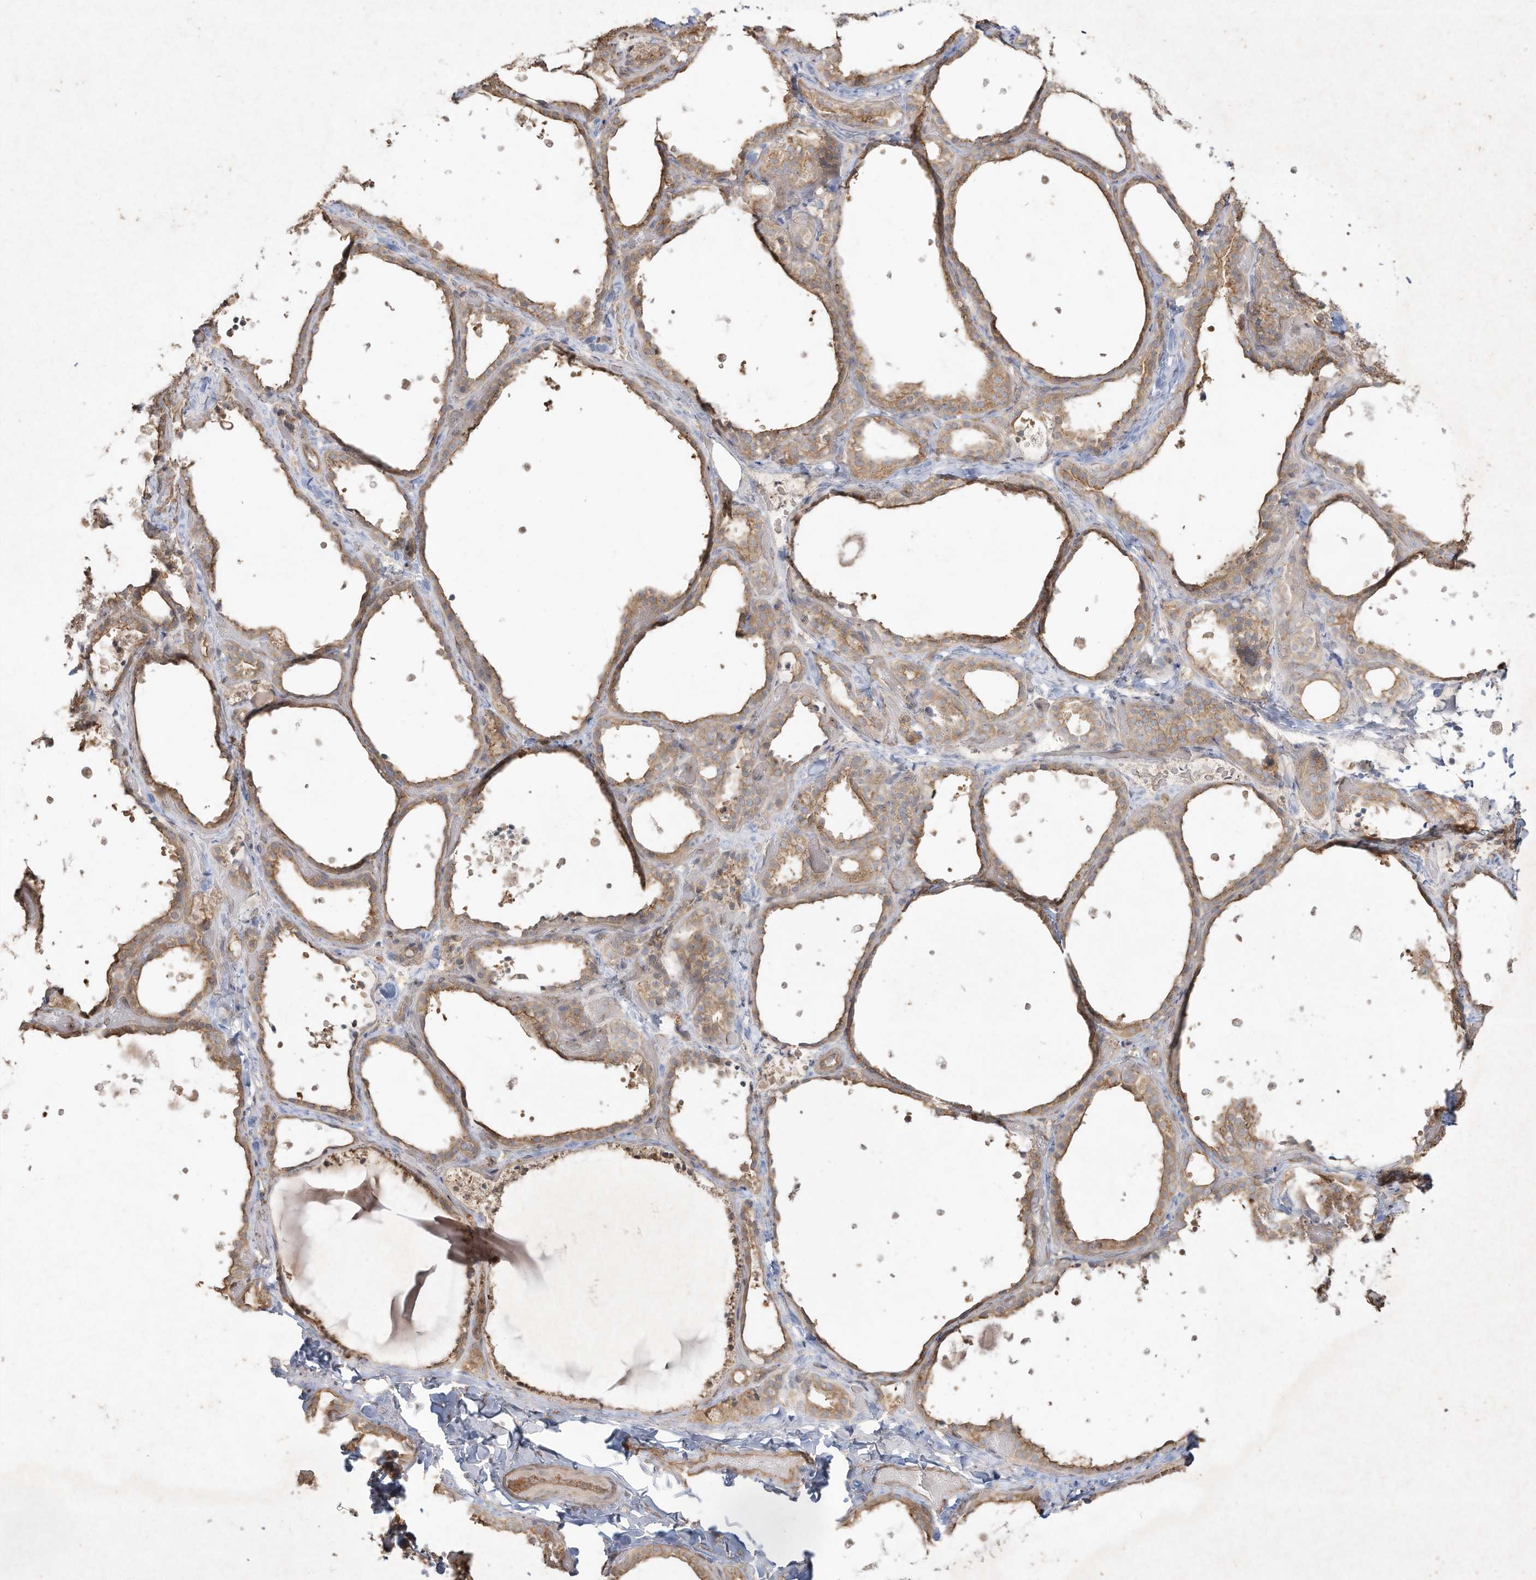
{"staining": {"intensity": "weak", "quantity": ">75%", "location": "cytoplasmic/membranous"}, "tissue": "thyroid gland", "cell_type": "Glandular cells", "image_type": "normal", "snomed": [{"axis": "morphology", "description": "Normal tissue, NOS"}, {"axis": "topography", "description": "Thyroid gland"}], "caption": "Immunohistochemistry (DAB (3,3'-diaminobenzidine)) staining of benign thyroid gland reveals weak cytoplasmic/membranous protein staining in approximately >75% of glandular cells. (IHC, brightfield microscopy, high magnification).", "gene": "DYNC1I2", "patient": {"sex": "female", "age": 44}}